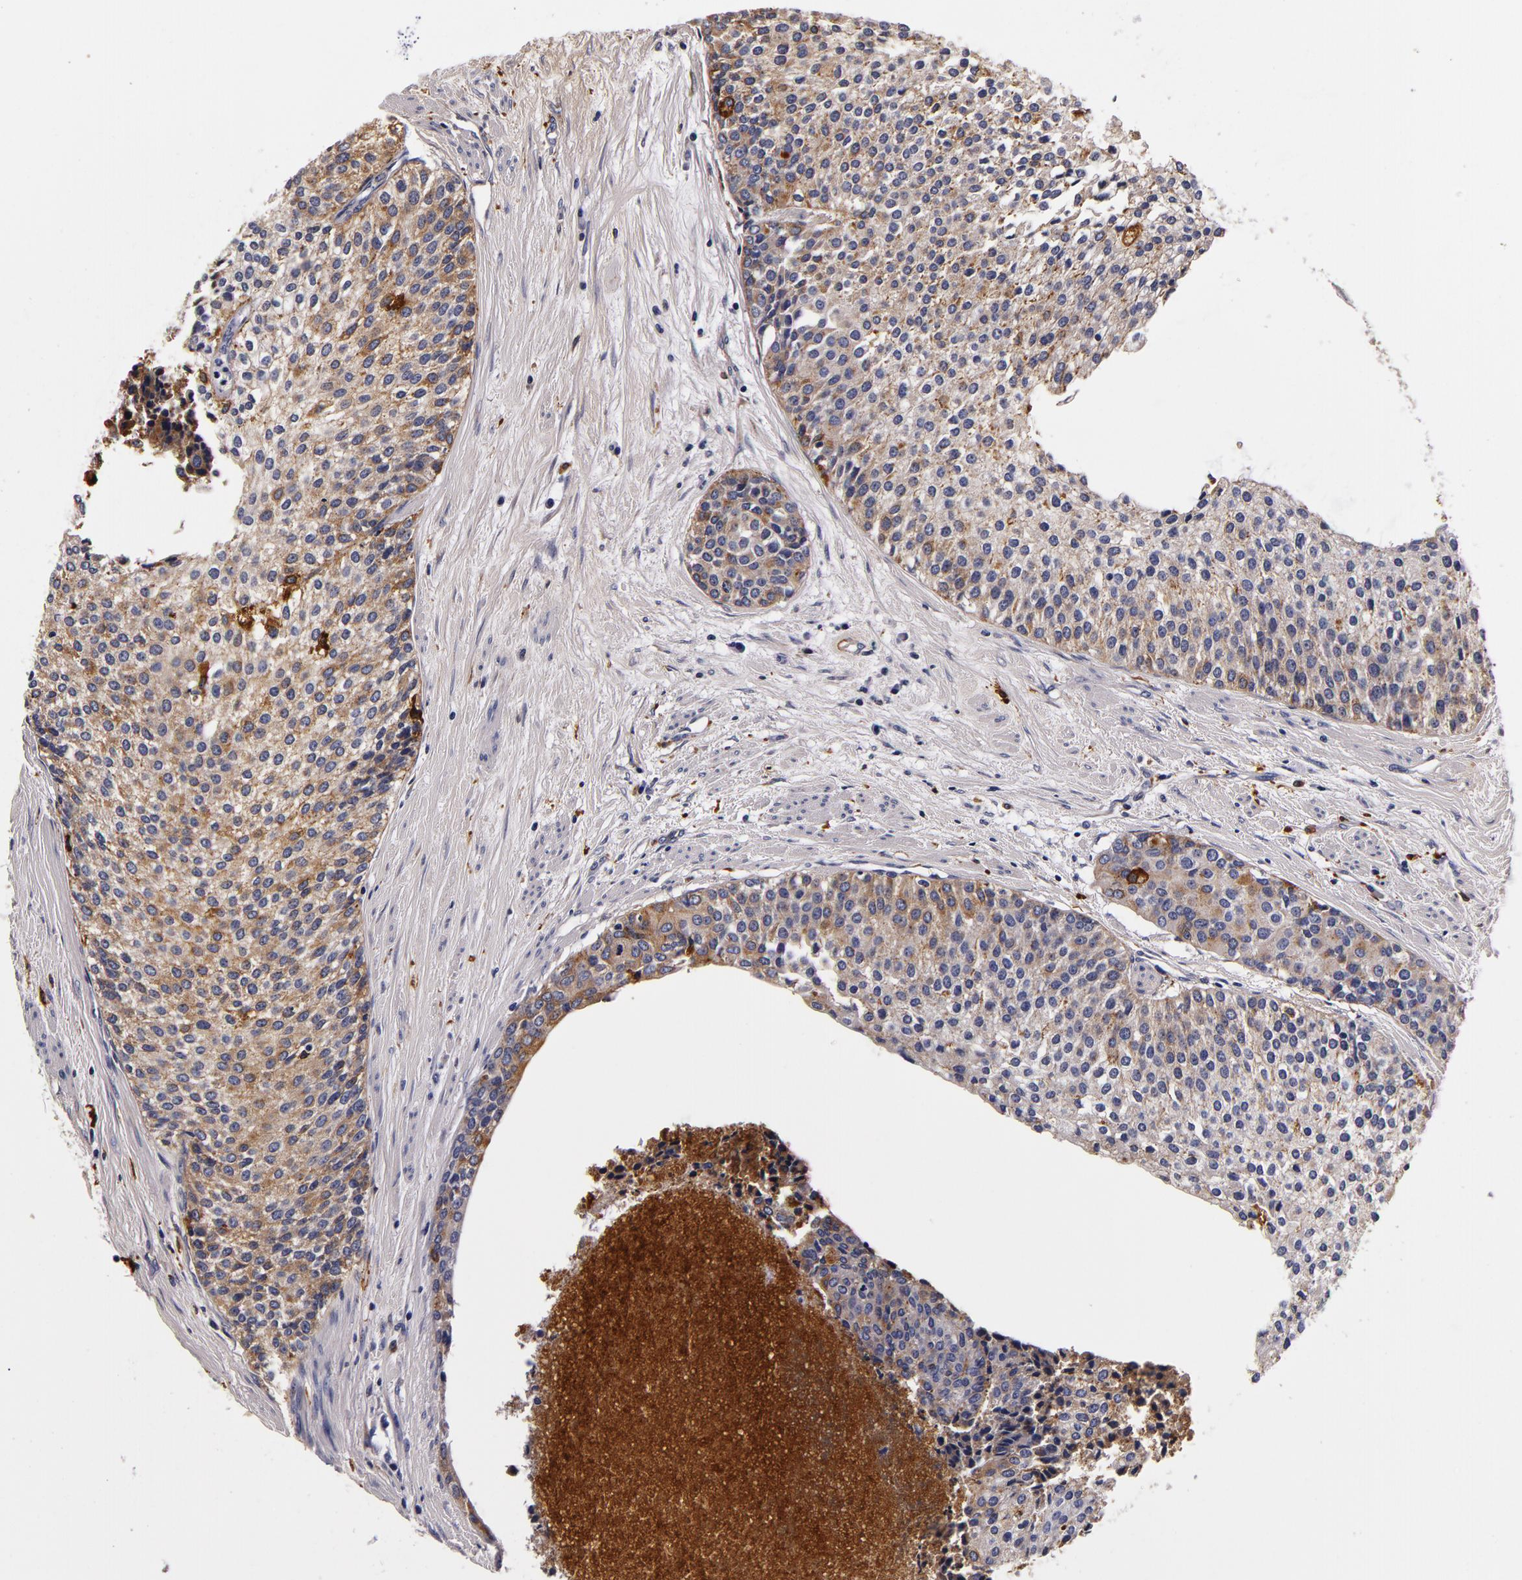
{"staining": {"intensity": "moderate", "quantity": "25%-75%", "location": "cytoplasmic/membranous"}, "tissue": "urothelial cancer", "cell_type": "Tumor cells", "image_type": "cancer", "snomed": [{"axis": "morphology", "description": "Urothelial carcinoma, Low grade"}, {"axis": "topography", "description": "Urinary bladder"}], "caption": "Human urothelial carcinoma (low-grade) stained for a protein (brown) displays moderate cytoplasmic/membranous positive staining in approximately 25%-75% of tumor cells.", "gene": "LGALS3BP", "patient": {"sex": "female", "age": 73}}